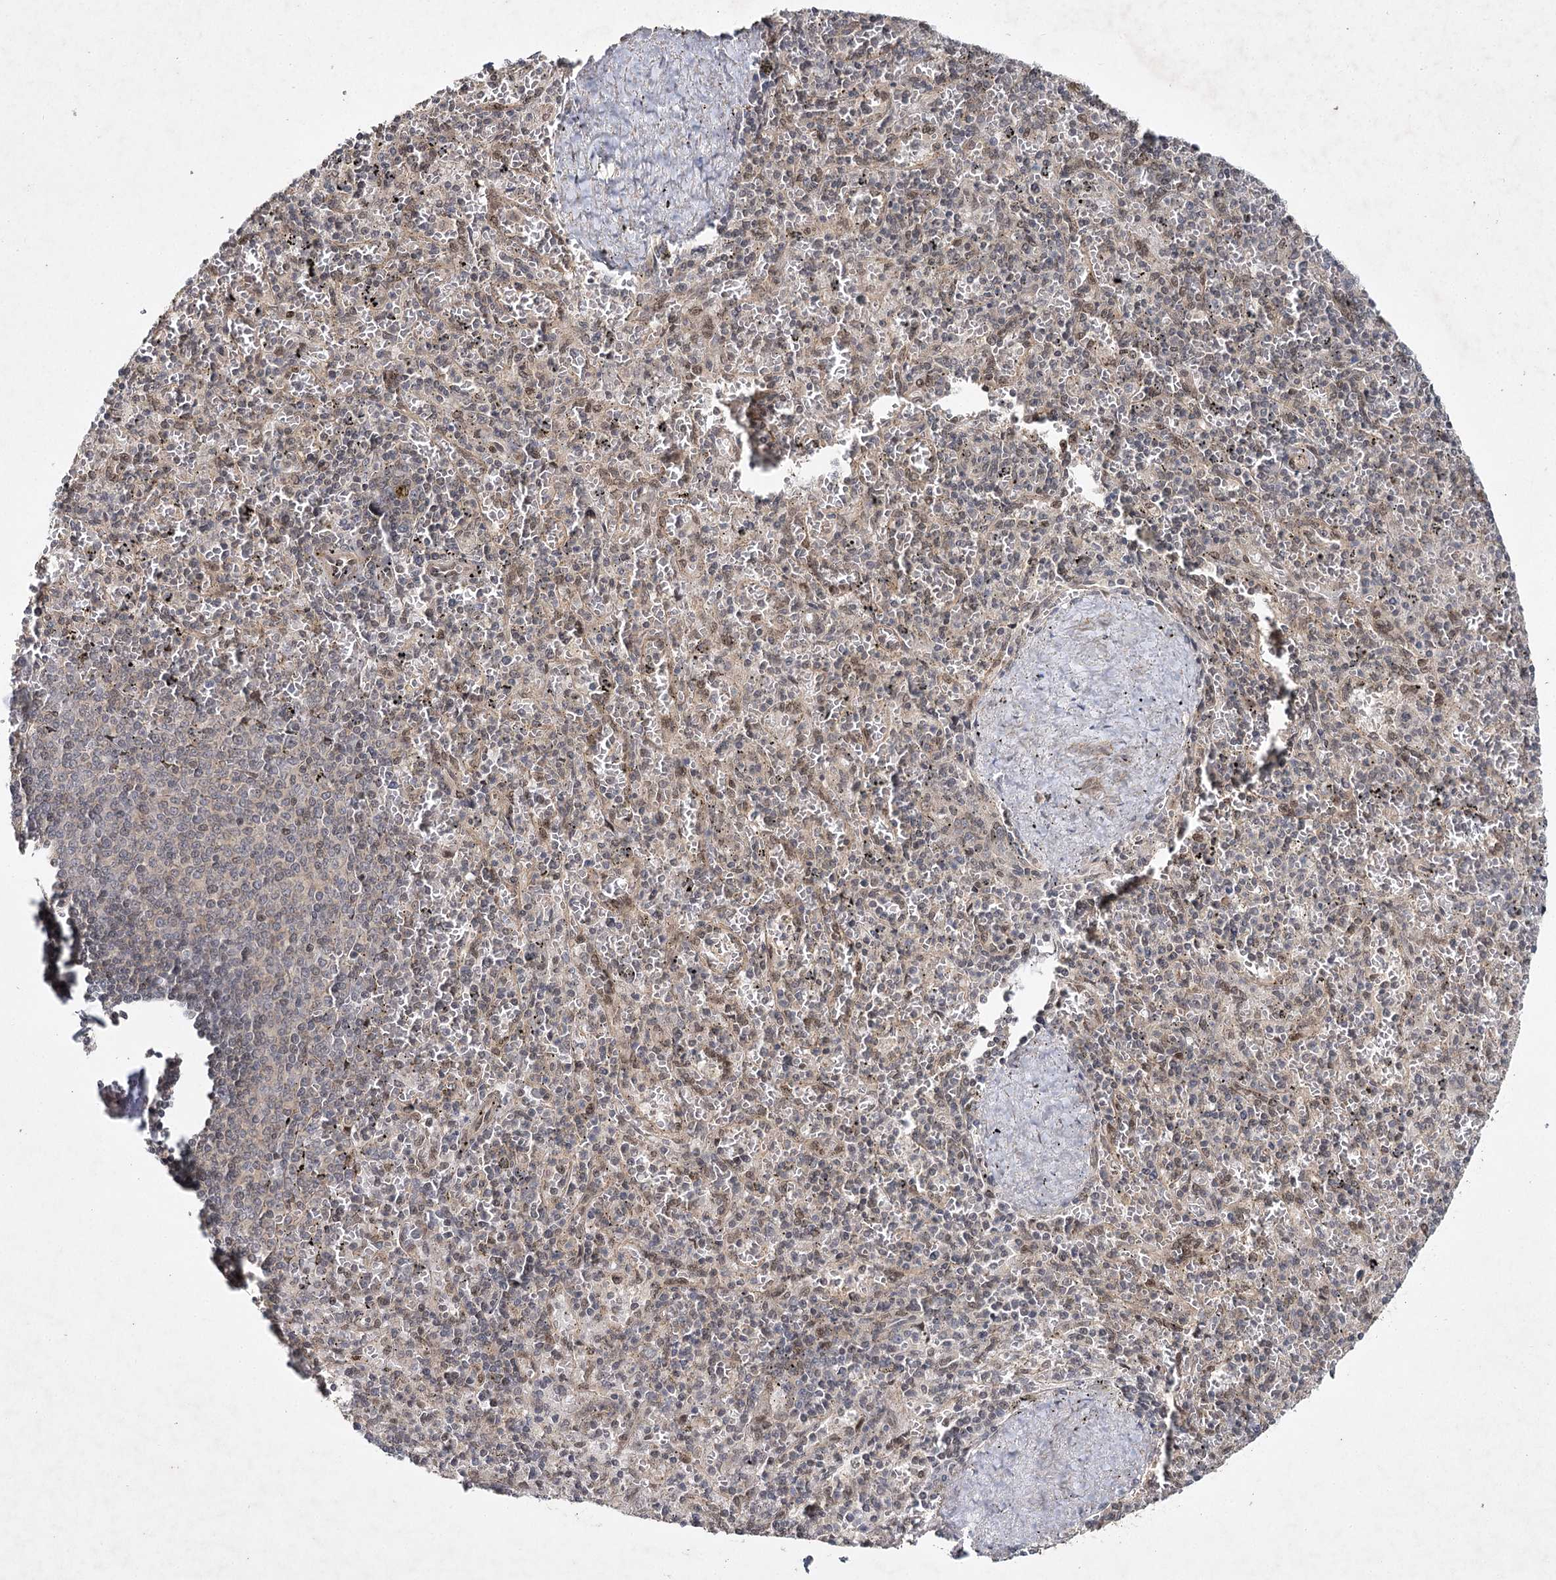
{"staining": {"intensity": "moderate", "quantity": "<25%", "location": "nuclear"}, "tissue": "spleen", "cell_type": "Cells in red pulp", "image_type": "normal", "snomed": [{"axis": "morphology", "description": "Normal tissue, NOS"}, {"axis": "topography", "description": "Spleen"}], "caption": "This is a micrograph of immunohistochemistry staining of unremarkable spleen, which shows moderate expression in the nuclear of cells in red pulp.", "gene": "DCUN1D4", "patient": {"sex": "male", "age": 82}}